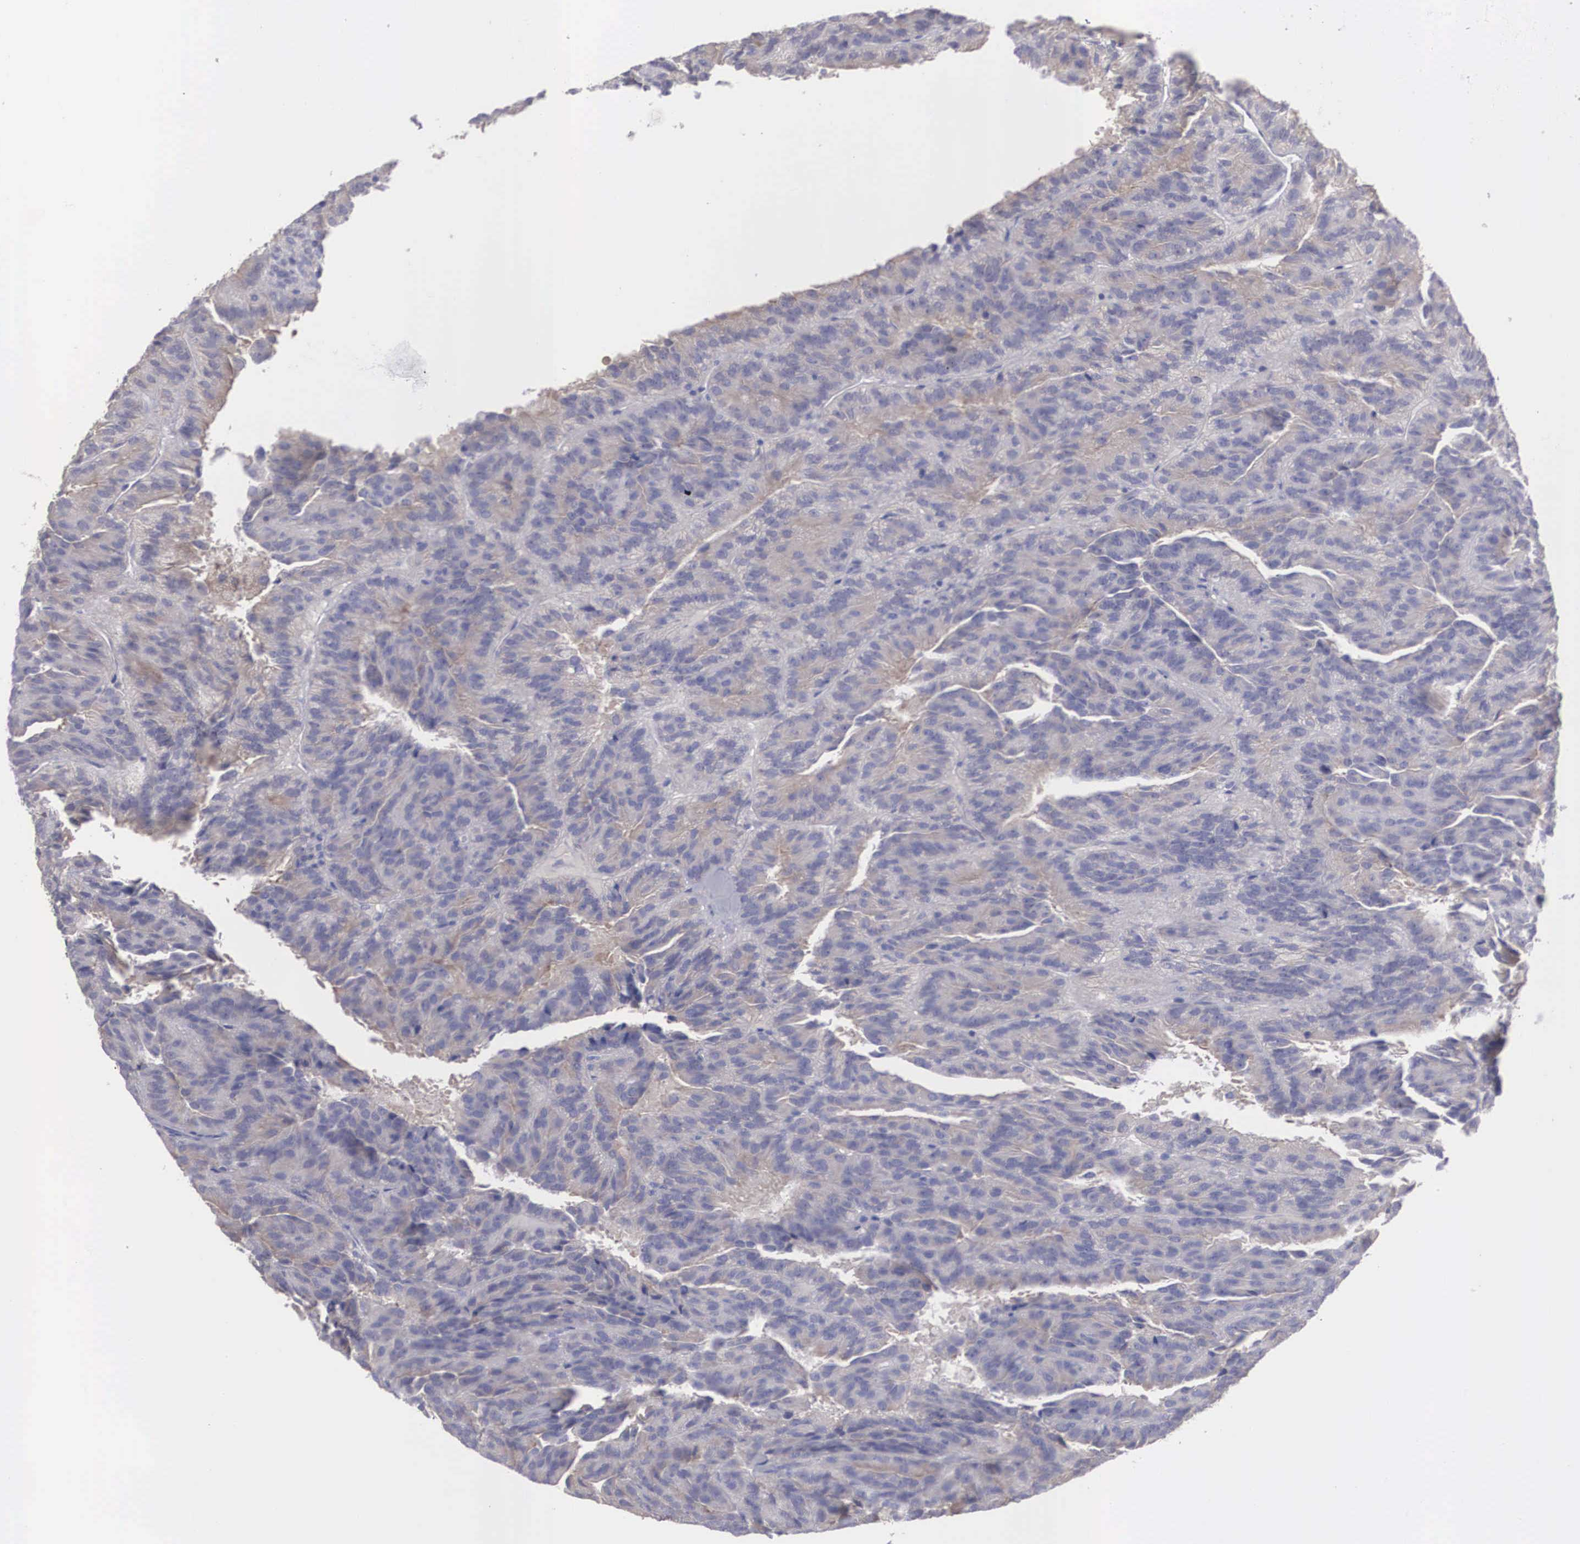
{"staining": {"intensity": "weak", "quantity": "25%-75%", "location": "cytoplasmic/membranous"}, "tissue": "renal cancer", "cell_type": "Tumor cells", "image_type": "cancer", "snomed": [{"axis": "morphology", "description": "Adenocarcinoma, NOS"}, {"axis": "topography", "description": "Kidney"}], "caption": "Immunohistochemical staining of adenocarcinoma (renal) reveals weak cytoplasmic/membranous protein positivity in approximately 25%-75% of tumor cells.", "gene": "REPS2", "patient": {"sex": "male", "age": 46}}